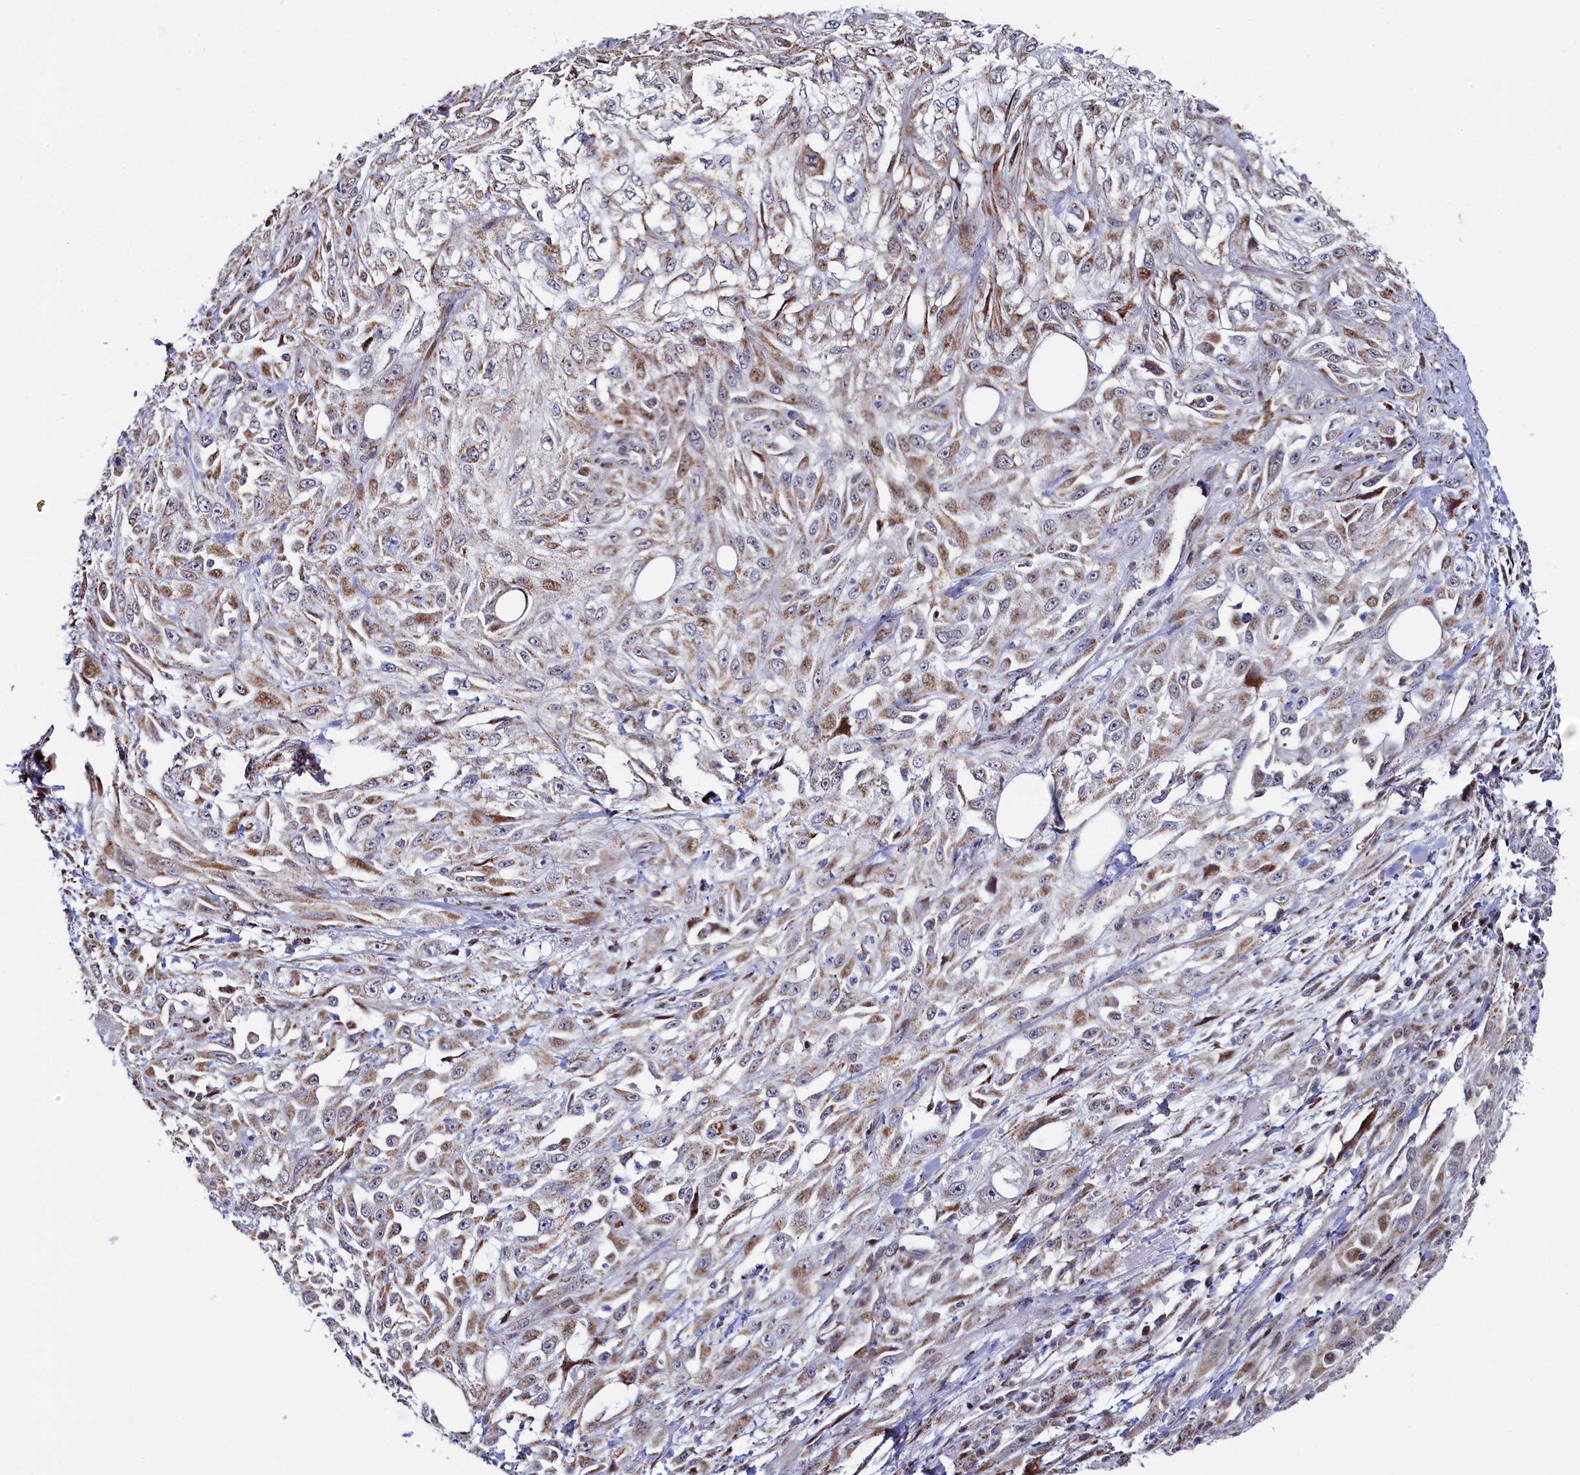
{"staining": {"intensity": "moderate", "quantity": ">75%", "location": "cytoplasmic/membranous"}, "tissue": "skin cancer", "cell_type": "Tumor cells", "image_type": "cancer", "snomed": [{"axis": "morphology", "description": "Squamous cell carcinoma, NOS"}, {"axis": "morphology", "description": "Squamous cell carcinoma, metastatic, NOS"}, {"axis": "topography", "description": "Skin"}, {"axis": "topography", "description": "Lymph node"}], "caption": "The immunohistochemical stain highlights moderate cytoplasmic/membranous positivity in tumor cells of skin cancer (squamous cell carcinoma) tissue. The staining was performed using DAB, with brown indicating positive protein expression. Nuclei are stained blue with hematoxylin.", "gene": "HDGFL3", "patient": {"sex": "male", "age": 75}}